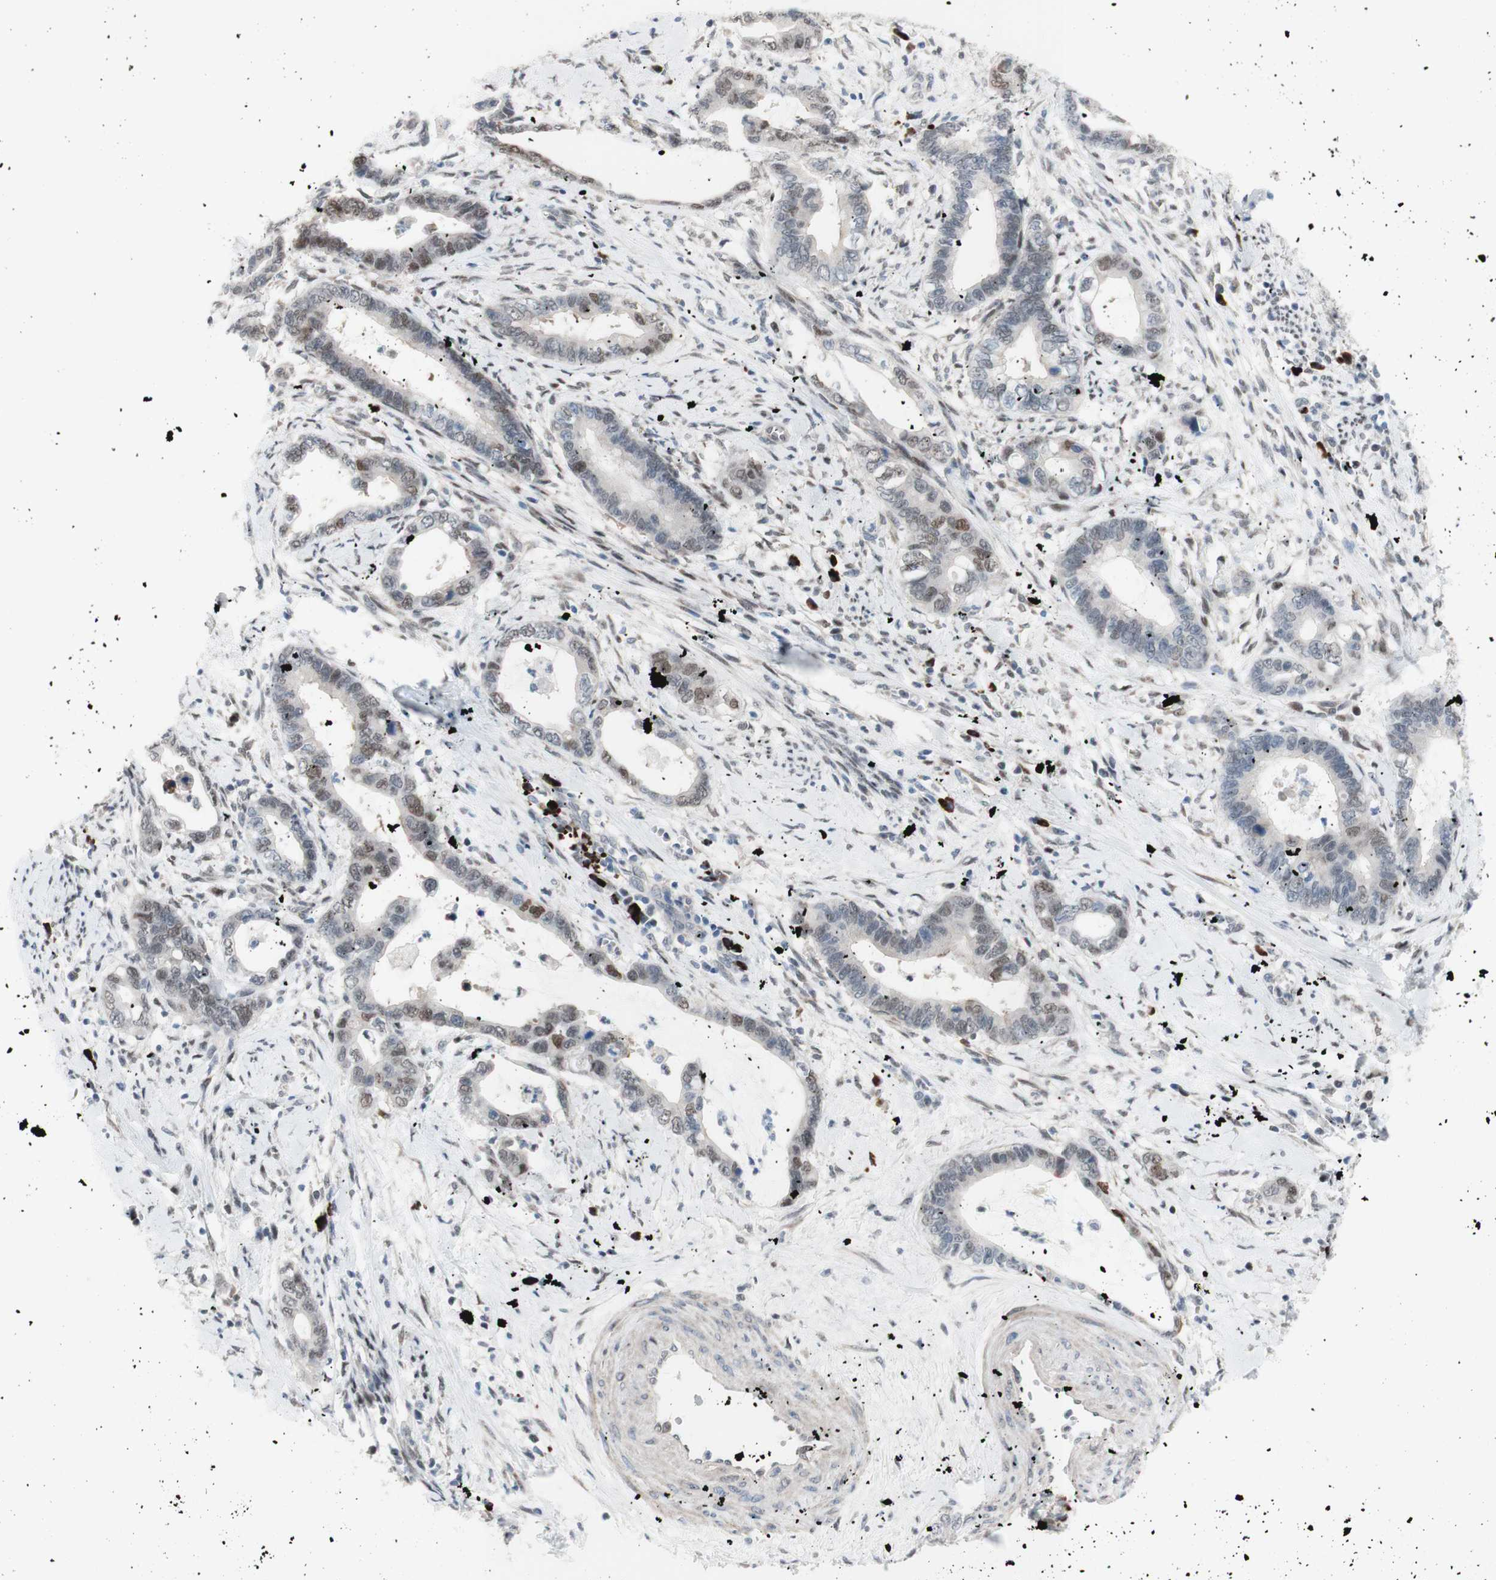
{"staining": {"intensity": "moderate", "quantity": "<25%", "location": "nuclear"}, "tissue": "cervical cancer", "cell_type": "Tumor cells", "image_type": "cancer", "snomed": [{"axis": "morphology", "description": "Adenocarcinoma, NOS"}, {"axis": "topography", "description": "Cervix"}], "caption": "This is a micrograph of immunohistochemistry staining of cervical cancer (adenocarcinoma), which shows moderate expression in the nuclear of tumor cells.", "gene": "PHTF2", "patient": {"sex": "female", "age": 44}}